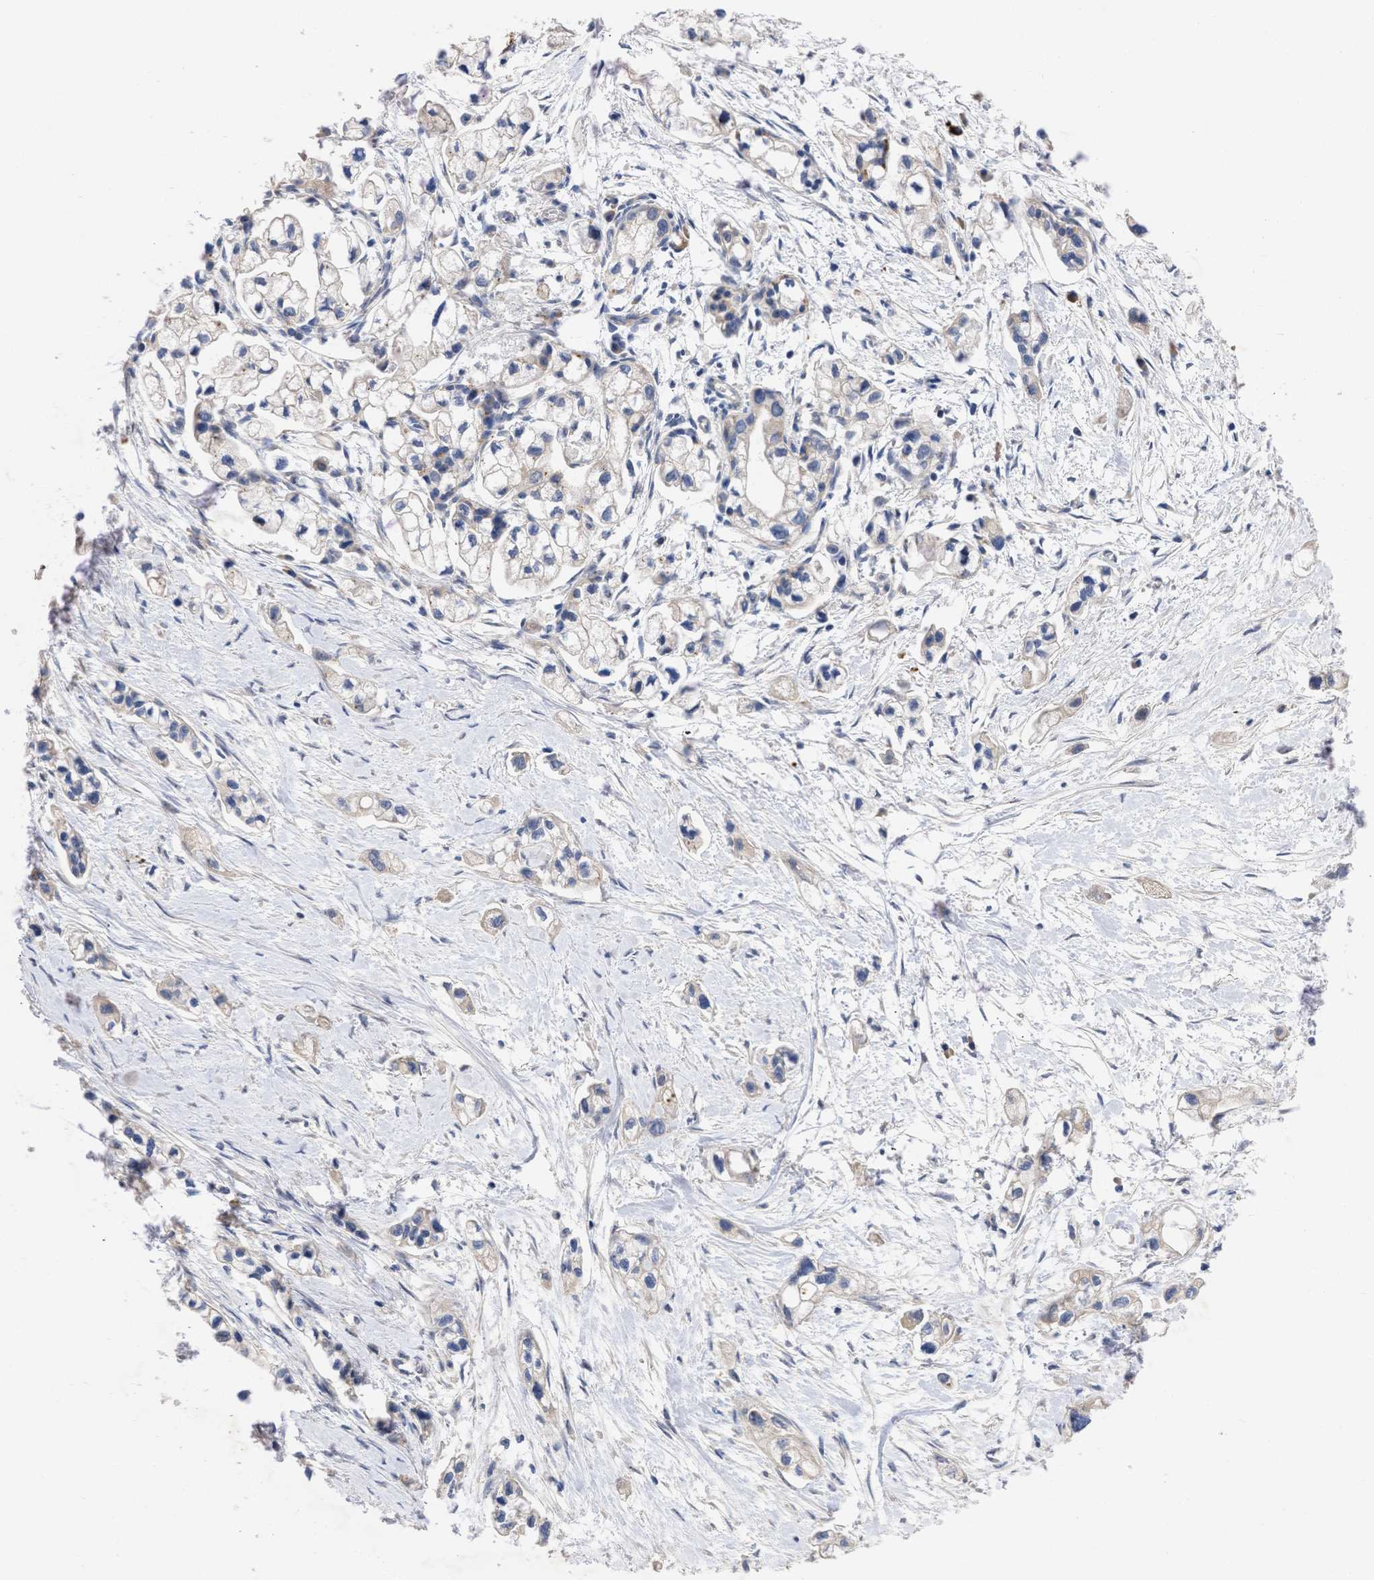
{"staining": {"intensity": "negative", "quantity": "none", "location": "none"}, "tissue": "pancreatic cancer", "cell_type": "Tumor cells", "image_type": "cancer", "snomed": [{"axis": "morphology", "description": "Adenocarcinoma, NOS"}, {"axis": "topography", "description": "Pancreas"}], "caption": "Tumor cells are negative for protein expression in human pancreatic adenocarcinoma.", "gene": "ARHGEF4", "patient": {"sex": "male", "age": 74}}